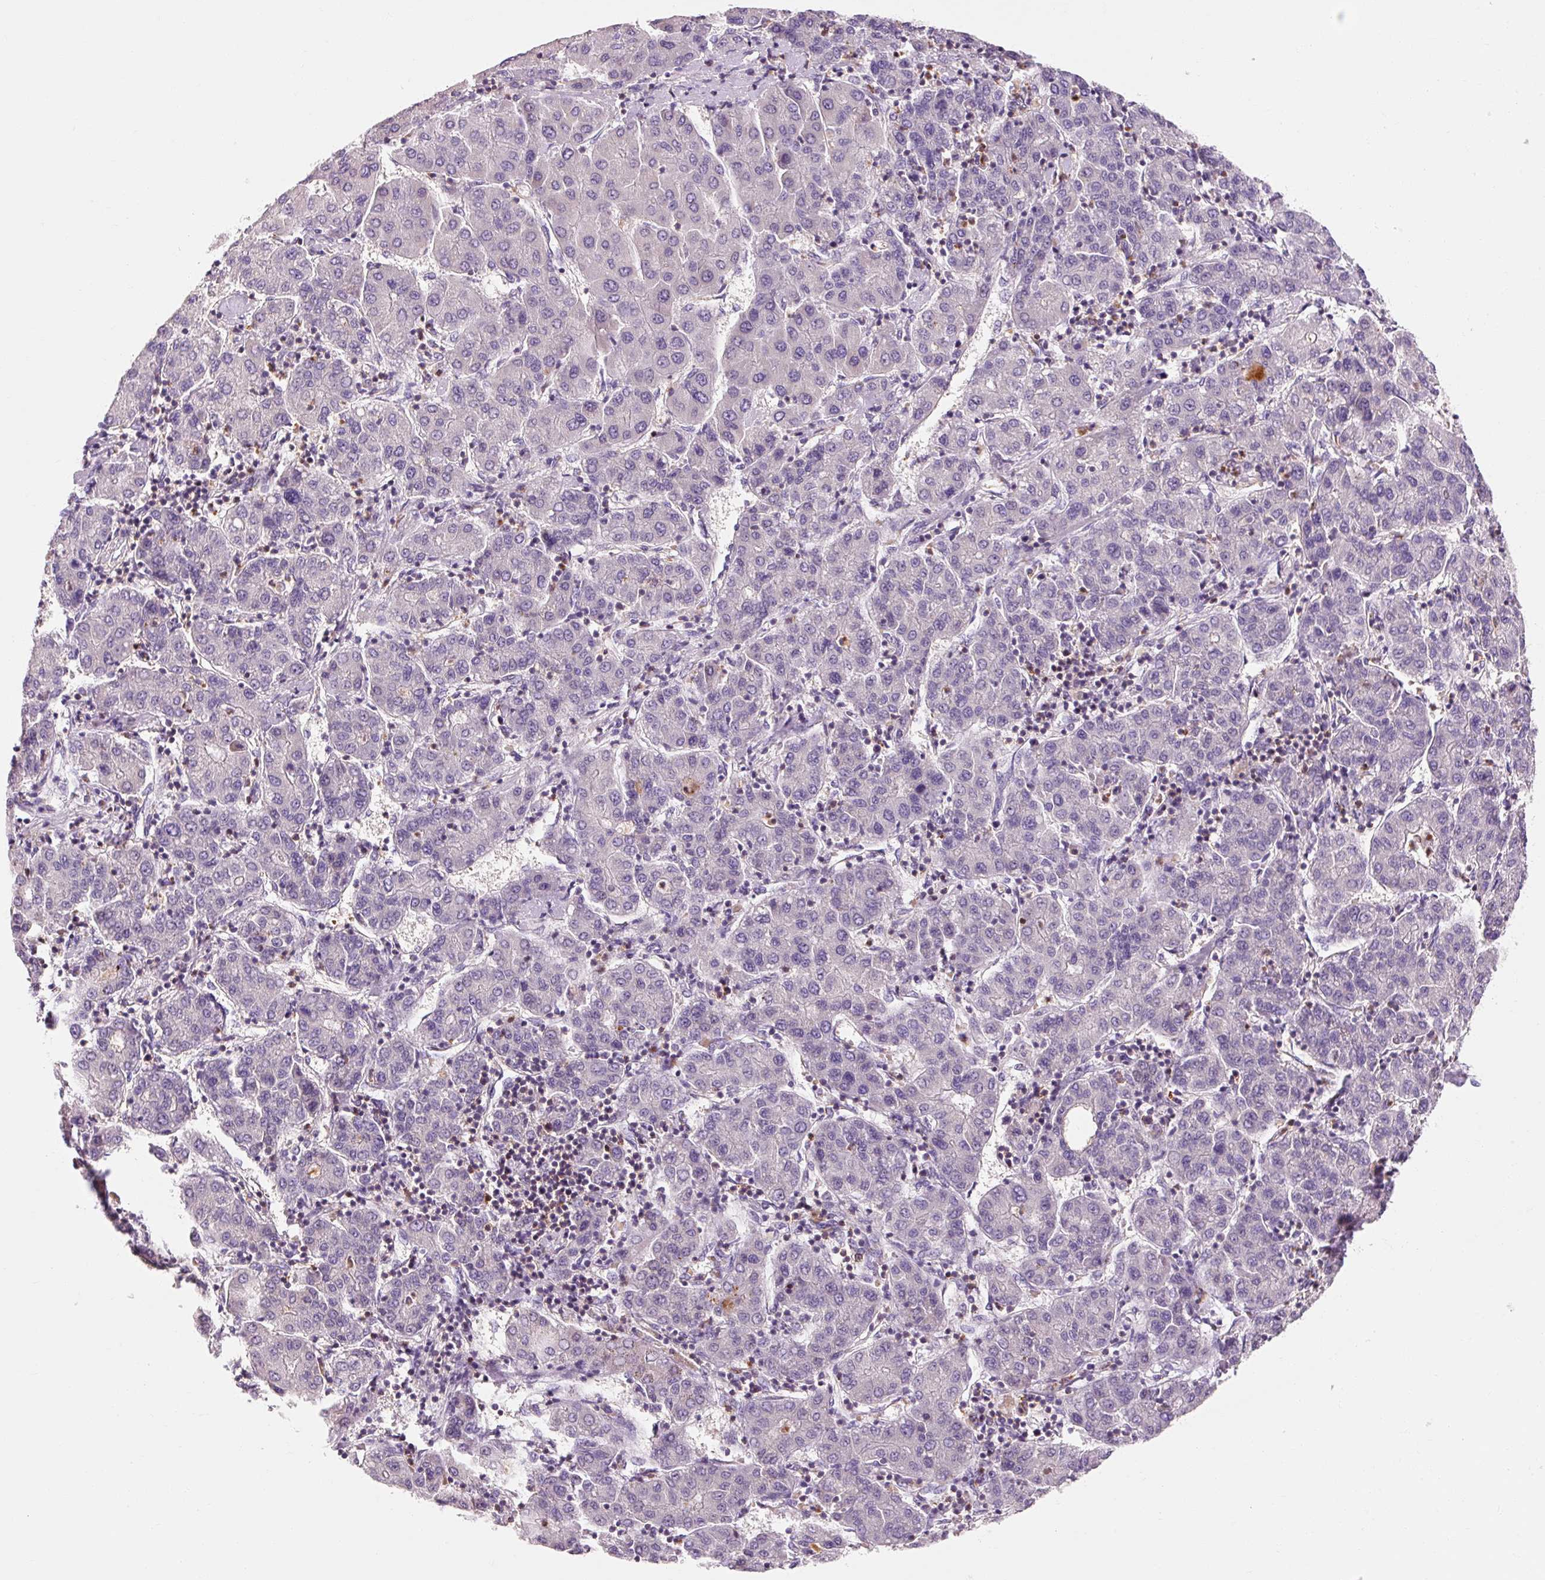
{"staining": {"intensity": "negative", "quantity": "none", "location": "none"}, "tissue": "liver cancer", "cell_type": "Tumor cells", "image_type": "cancer", "snomed": [{"axis": "morphology", "description": "Carcinoma, Hepatocellular, NOS"}, {"axis": "topography", "description": "Liver"}], "caption": "IHC of liver hepatocellular carcinoma shows no positivity in tumor cells.", "gene": "OR8K1", "patient": {"sex": "male", "age": 65}}